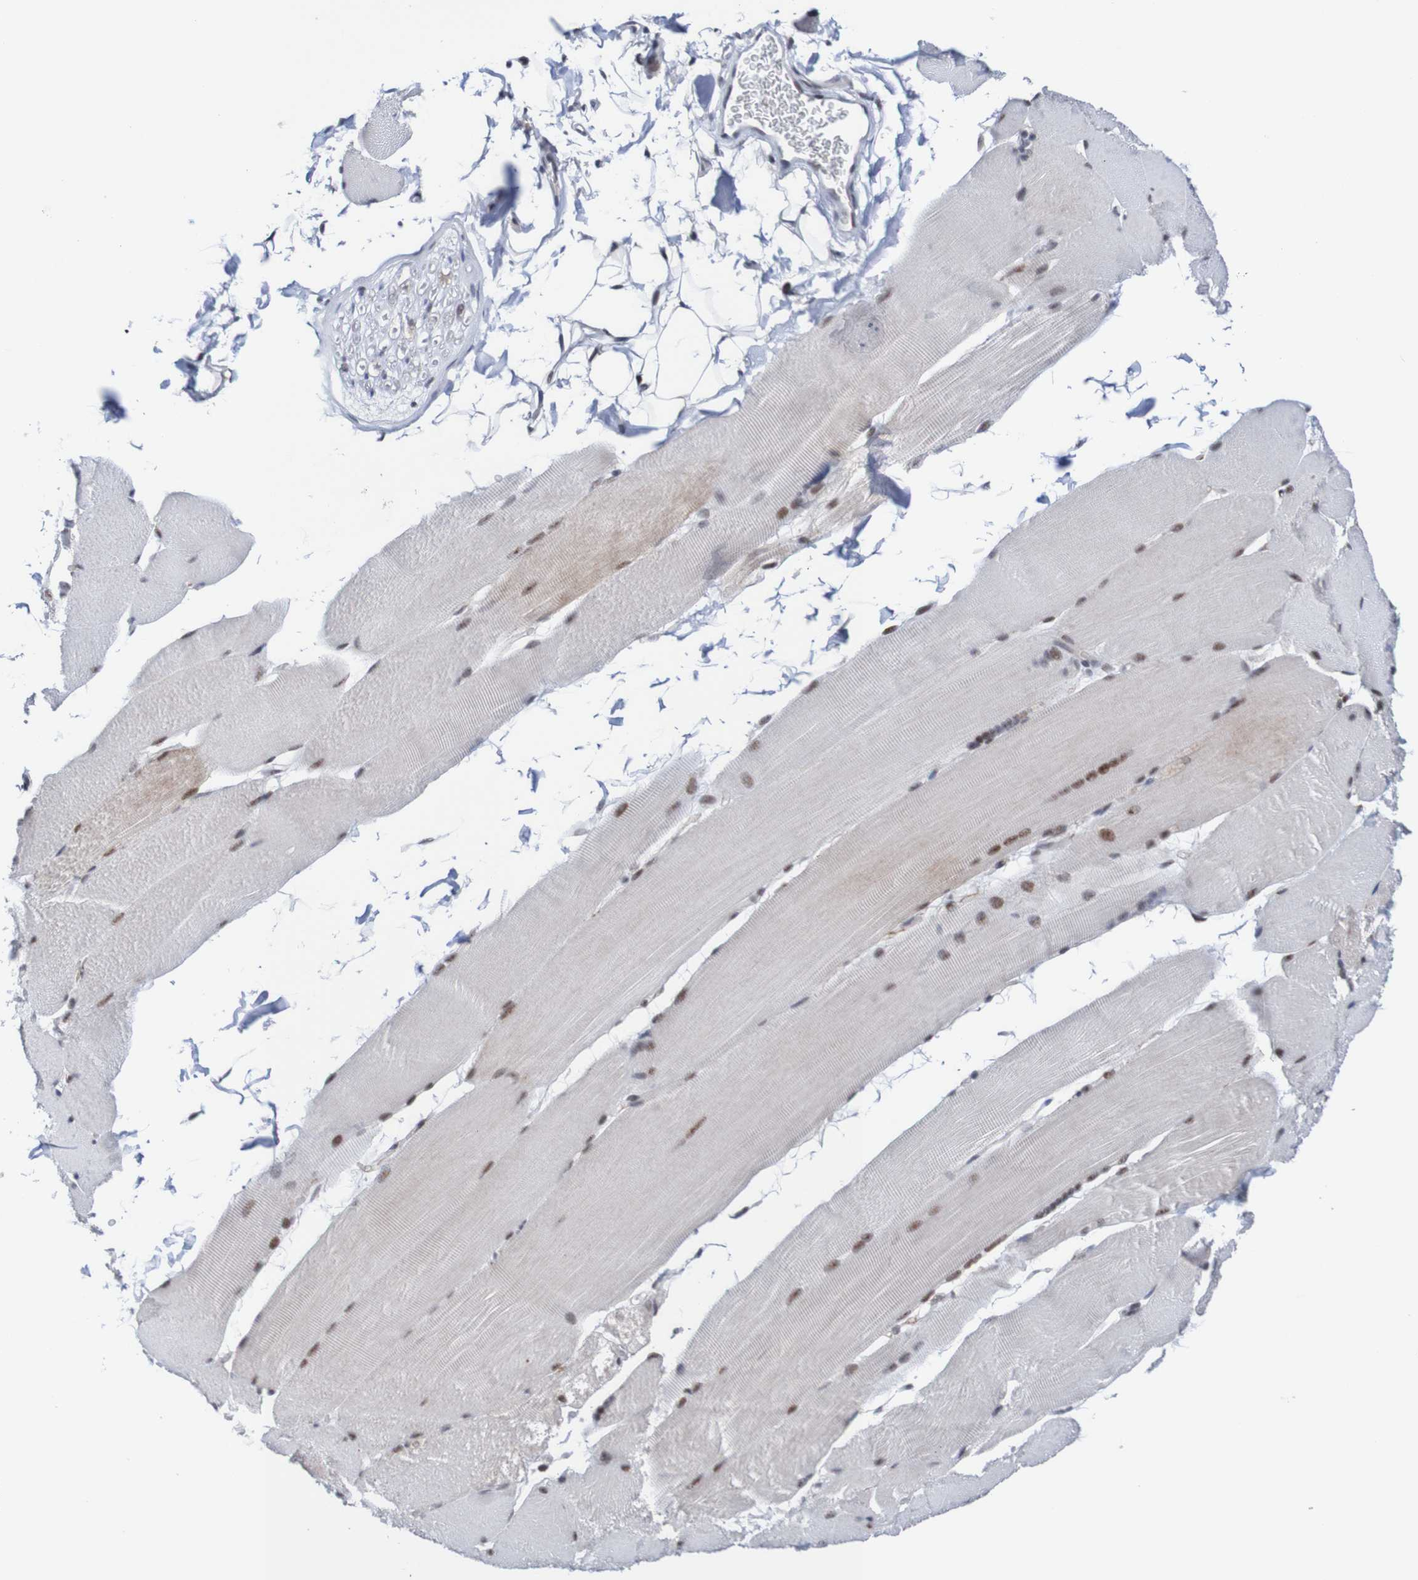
{"staining": {"intensity": "moderate", "quantity": "25%-75%", "location": "nuclear"}, "tissue": "skeletal muscle", "cell_type": "Myocytes", "image_type": "normal", "snomed": [{"axis": "morphology", "description": "Normal tissue, NOS"}, {"axis": "topography", "description": "Skin"}, {"axis": "topography", "description": "Skeletal muscle"}], "caption": "Immunohistochemistry staining of unremarkable skeletal muscle, which exhibits medium levels of moderate nuclear expression in about 25%-75% of myocytes indicating moderate nuclear protein expression. The staining was performed using DAB (brown) for protein detection and nuclei were counterstained in hematoxylin (blue).", "gene": "CDC5L", "patient": {"sex": "male", "age": 83}}